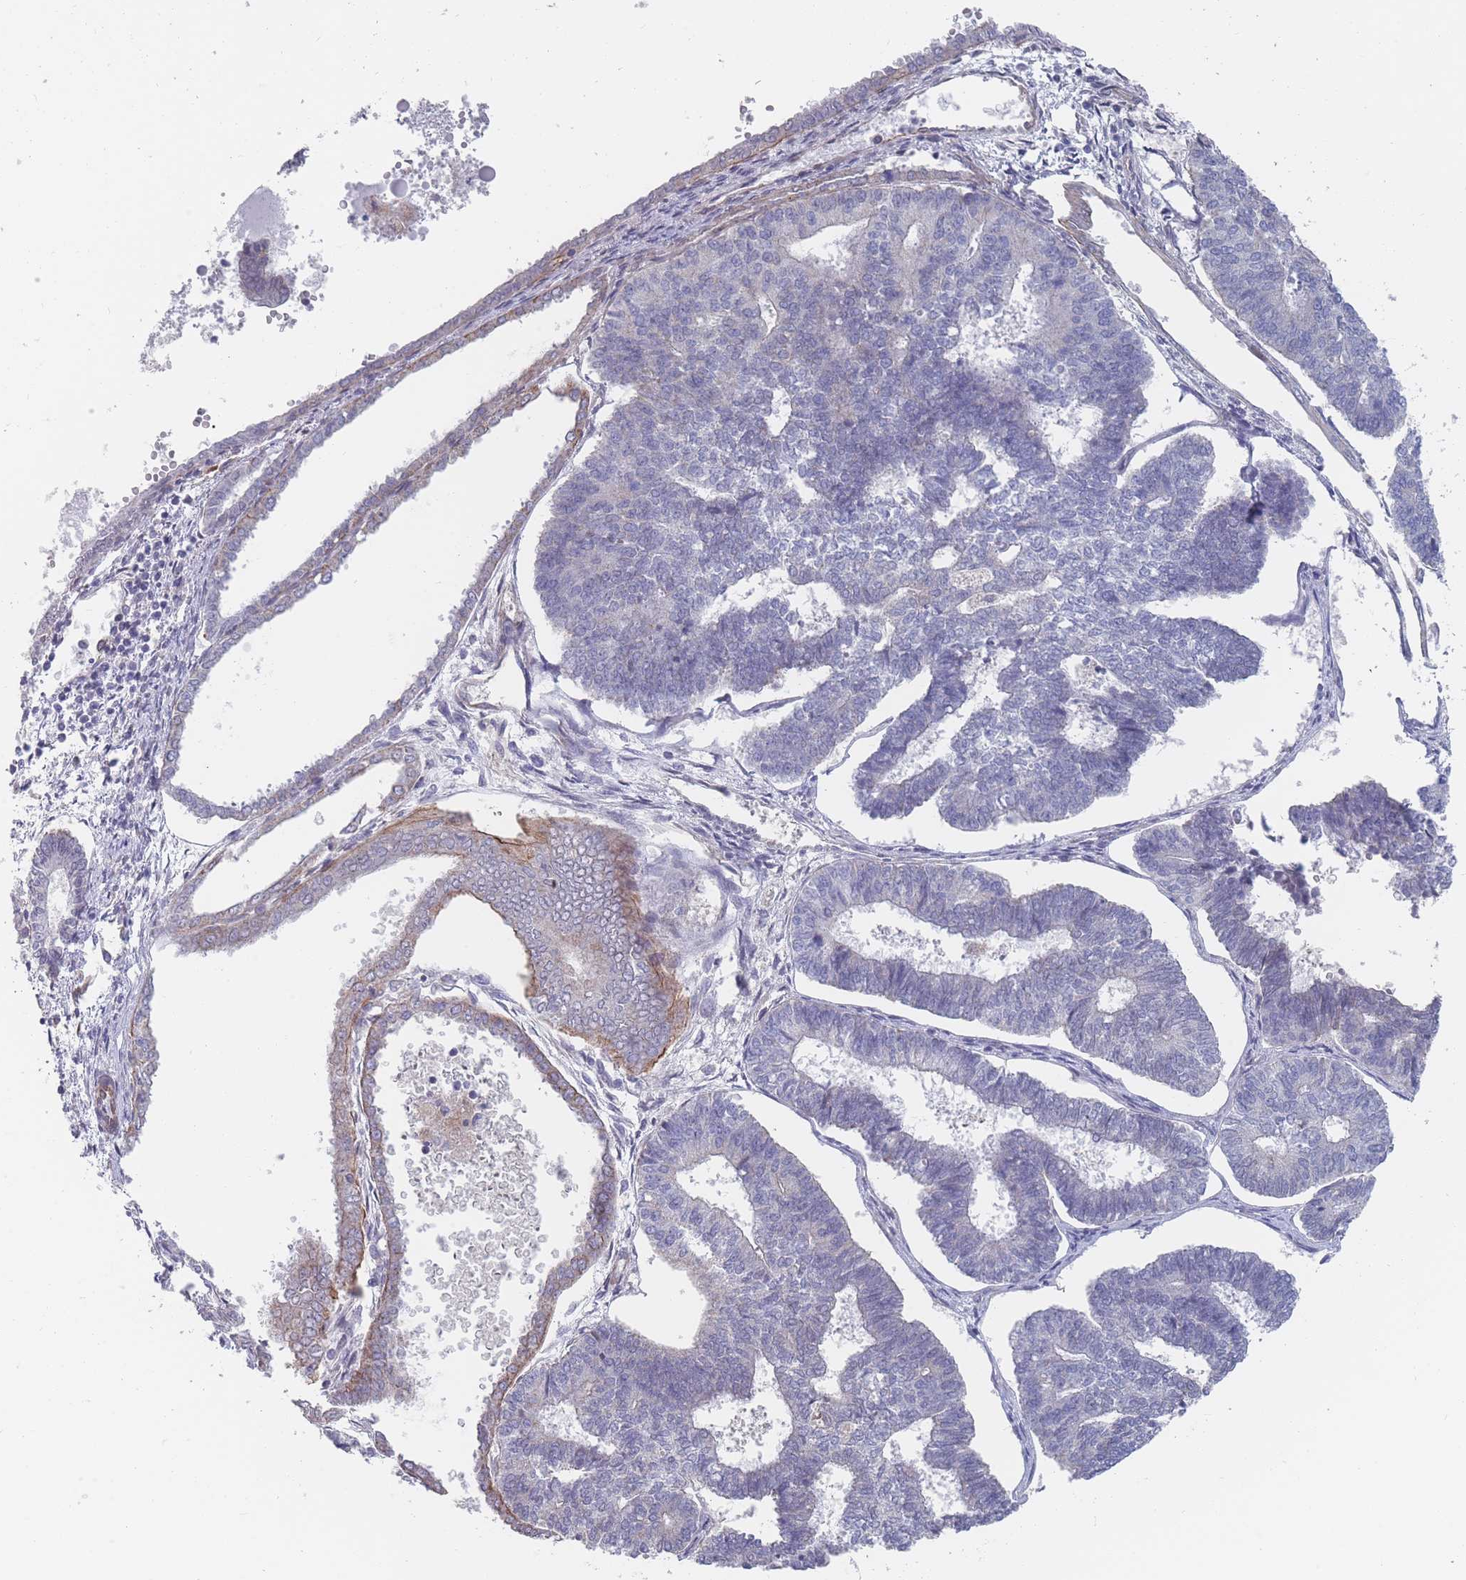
{"staining": {"intensity": "negative", "quantity": "none", "location": "none"}, "tissue": "endometrial cancer", "cell_type": "Tumor cells", "image_type": "cancer", "snomed": [{"axis": "morphology", "description": "Adenocarcinoma, NOS"}, {"axis": "topography", "description": "Endometrium"}], "caption": "This is an IHC micrograph of human endometrial cancer (adenocarcinoma). There is no positivity in tumor cells.", "gene": "SLC1A6", "patient": {"sex": "female", "age": 70}}